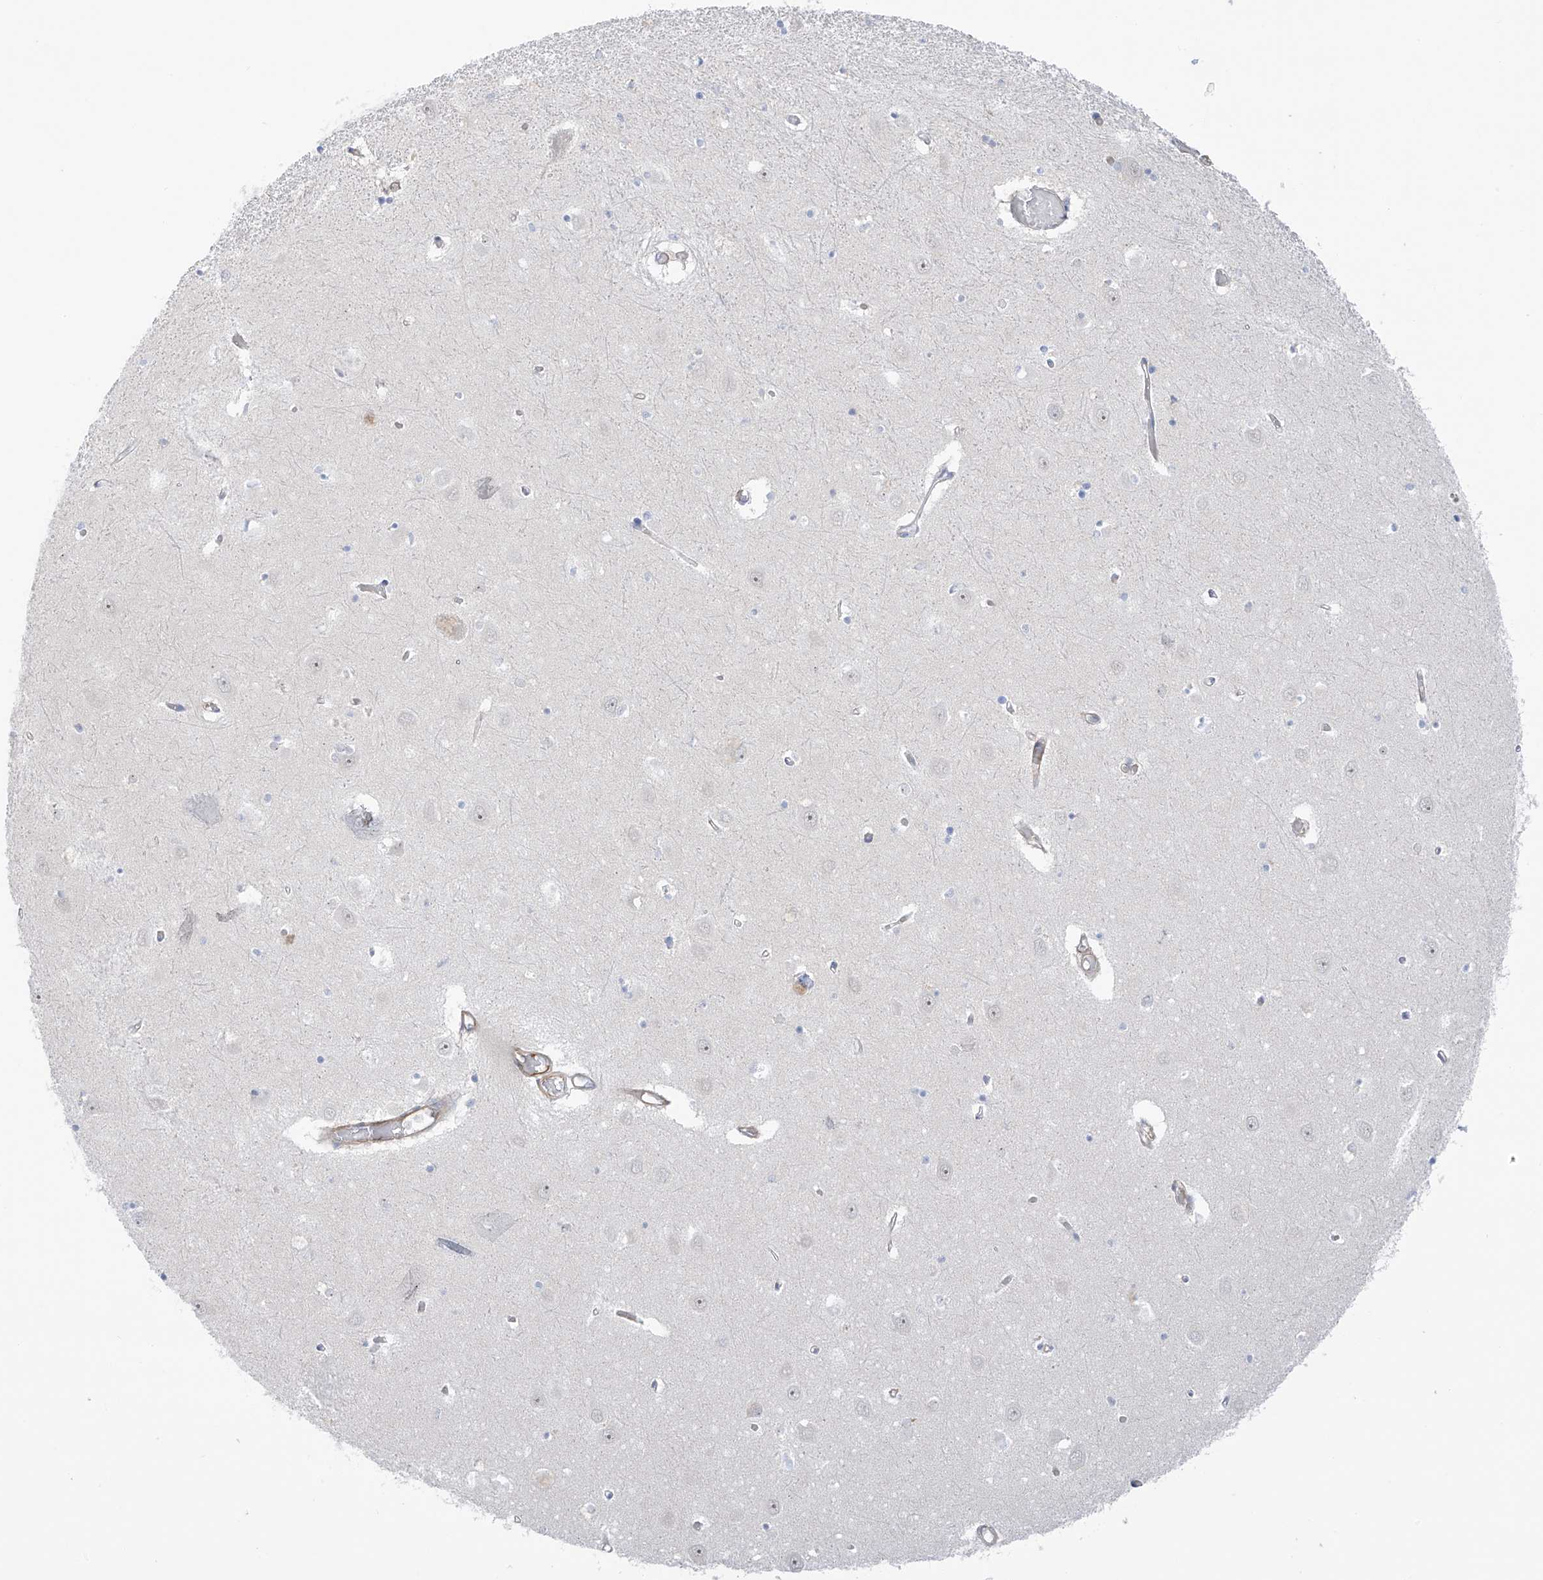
{"staining": {"intensity": "negative", "quantity": "none", "location": "none"}, "tissue": "hippocampus", "cell_type": "Glial cells", "image_type": "normal", "snomed": [{"axis": "morphology", "description": "Normal tissue, NOS"}, {"axis": "topography", "description": "Hippocampus"}], "caption": "An IHC photomicrograph of benign hippocampus is shown. There is no staining in glial cells of hippocampus. The staining is performed using DAB (3,3'-diaminobenzidine) brown chromogen with nuclei counter-stained in using hematoxylin.", "gene": "TAL2", "patient": {"sex": "male", "age": 70}}